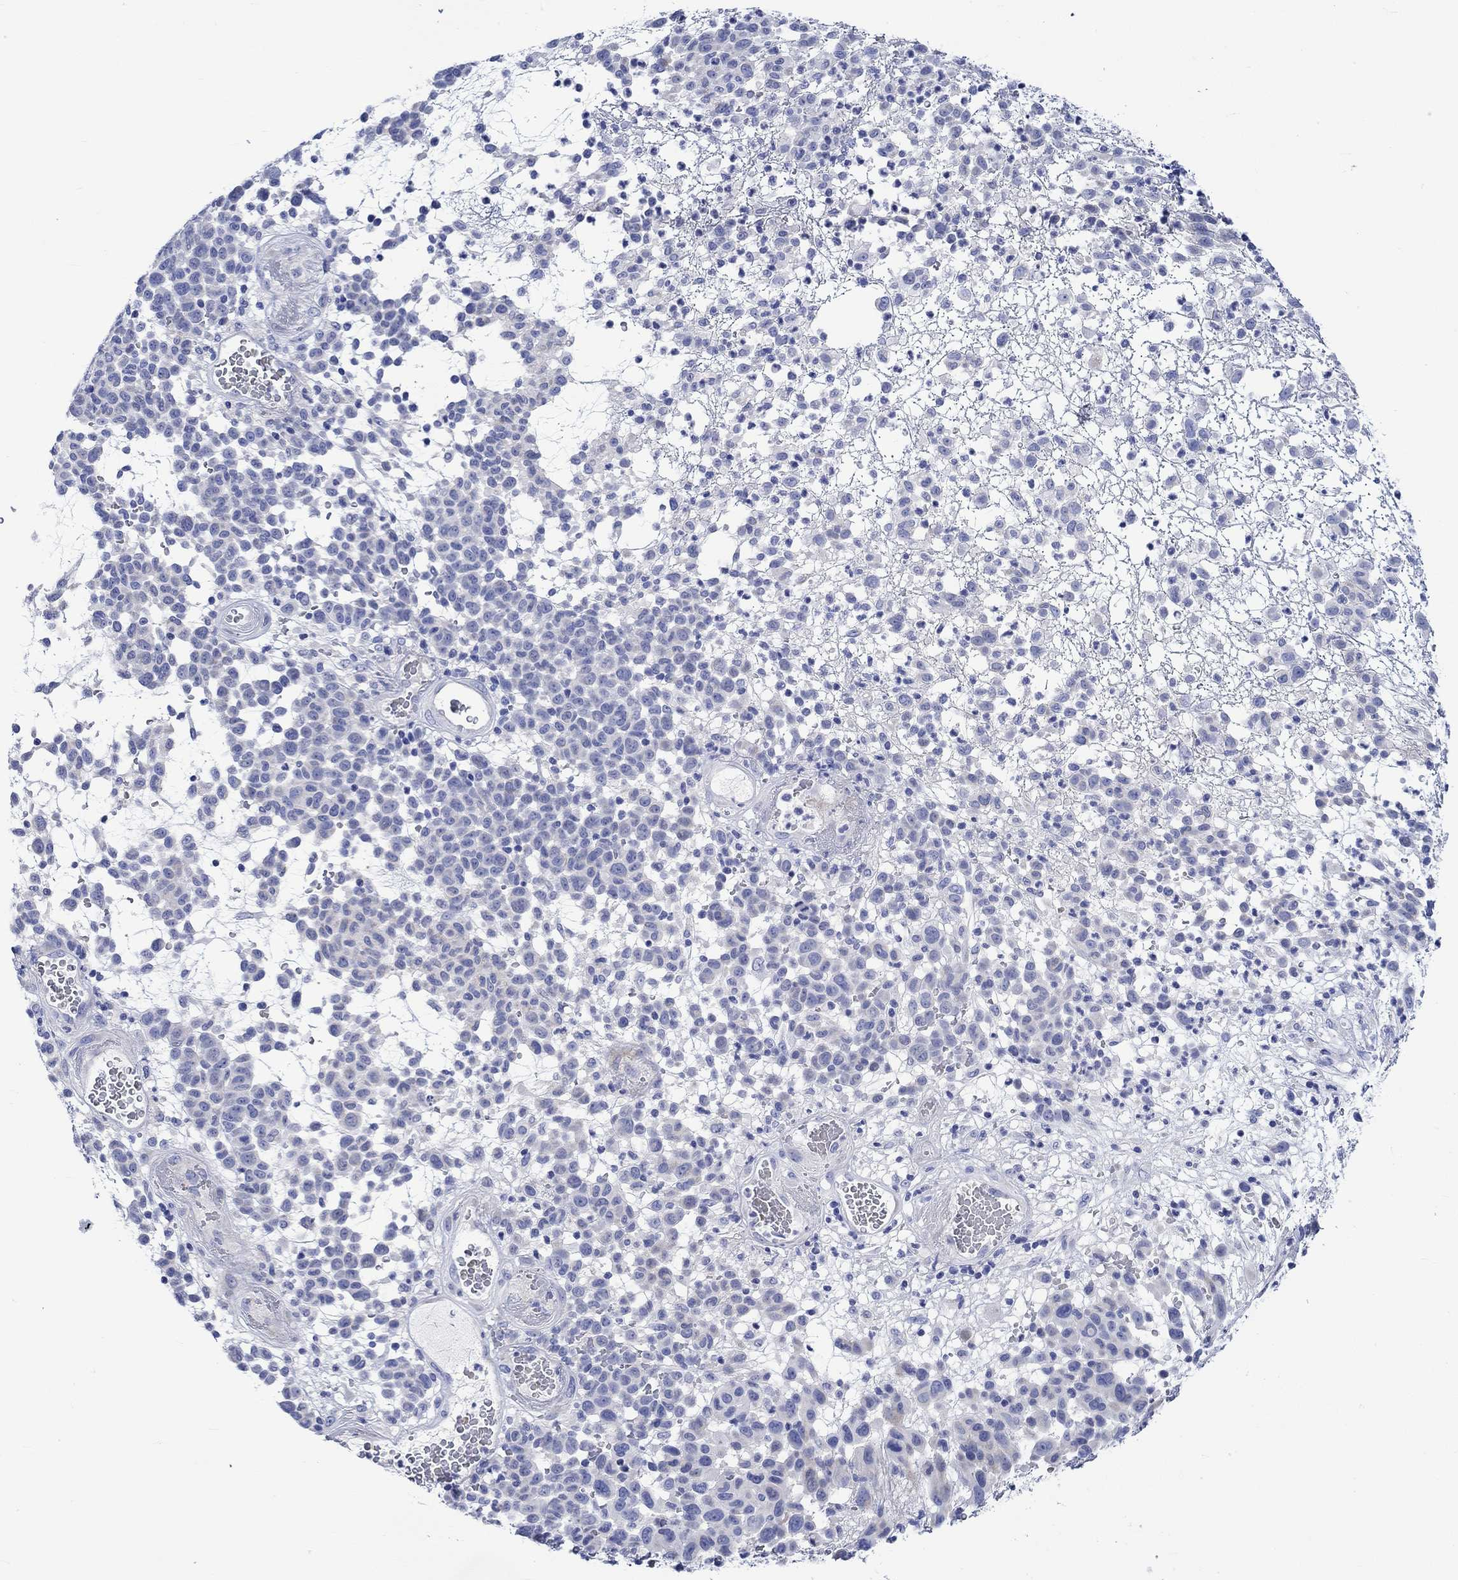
{"staining": {"intensity": "negative", "quantity": "none", "location": "none"}, "tissue": "melanoma", "cell_type": "Tumor cells", "image_type": "cancer", "snomed": [{"axis": "morphology", "description": "Malignant melanoma, NOS"}, {"axis": "topography", "description": "Skin"}], "caption": "This photomicrograph is of malignant melanoma stained with IHC to label a protein in brown with the nuclei are counter-stained blue. There is no positivity in tumor cells.", "gene": "NRIP3", "patient": {"sex": "male", "age": 59}}